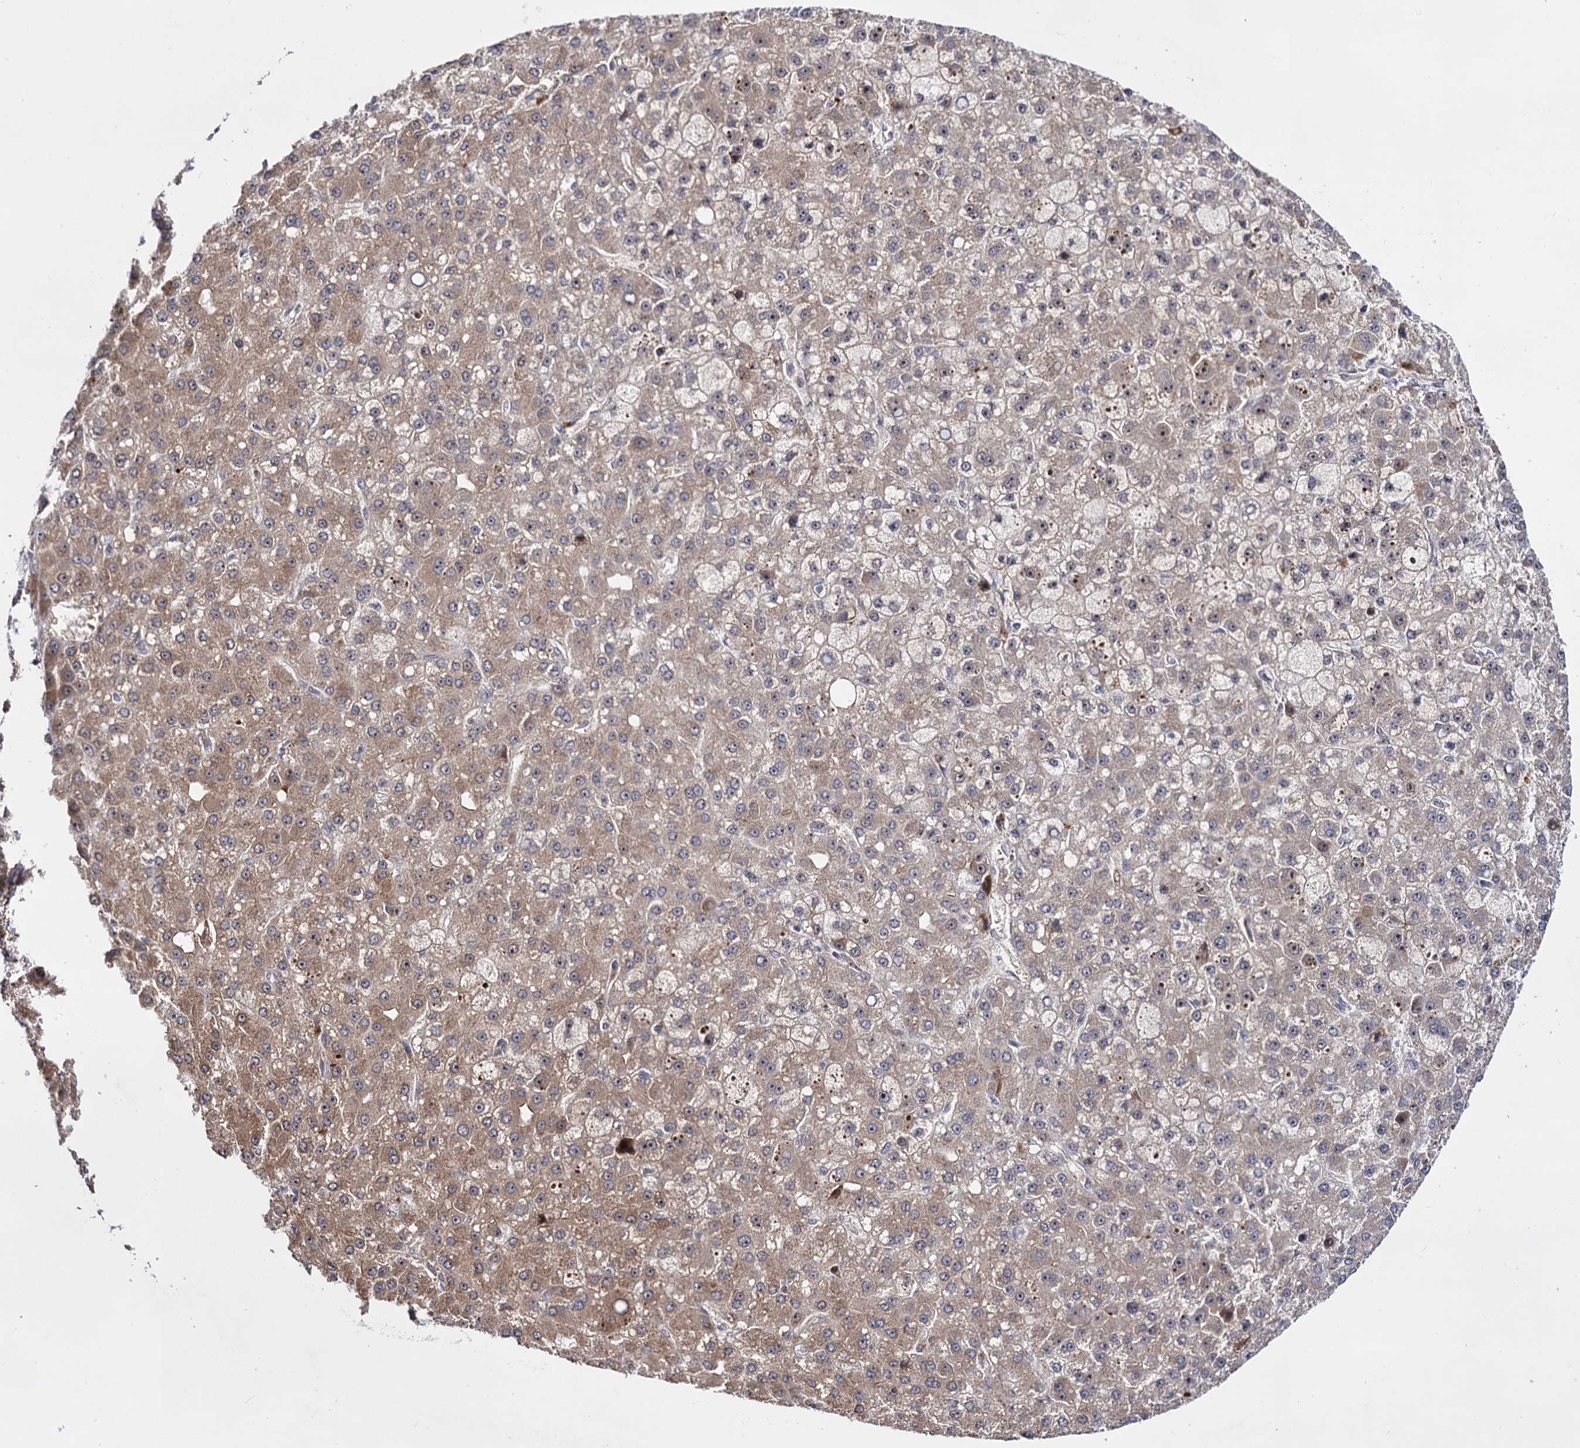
{"staining": {"intensity": "weak", "quantity": "25%-75%", "location": "cytoplasmic/membranous"}, "tissue": "liver cancer", "cell_type": "Tumor cells", "image_type": "cancer", "snomed": [{"axis": "morphology", "description": "Carcinoma, Hepatocellular, NOS"}, {"axis": "topography", "description": "Liver"}], "caption": "Immunohistochemistry (DAB) staining of hepatocellular carcinoma (liver) shows weak cytoplasmic/membranous protein positivity in about 25%-75% of tumor cells.", "gene": "PIGB", "patient": {"sex": "male", "age": 67}}